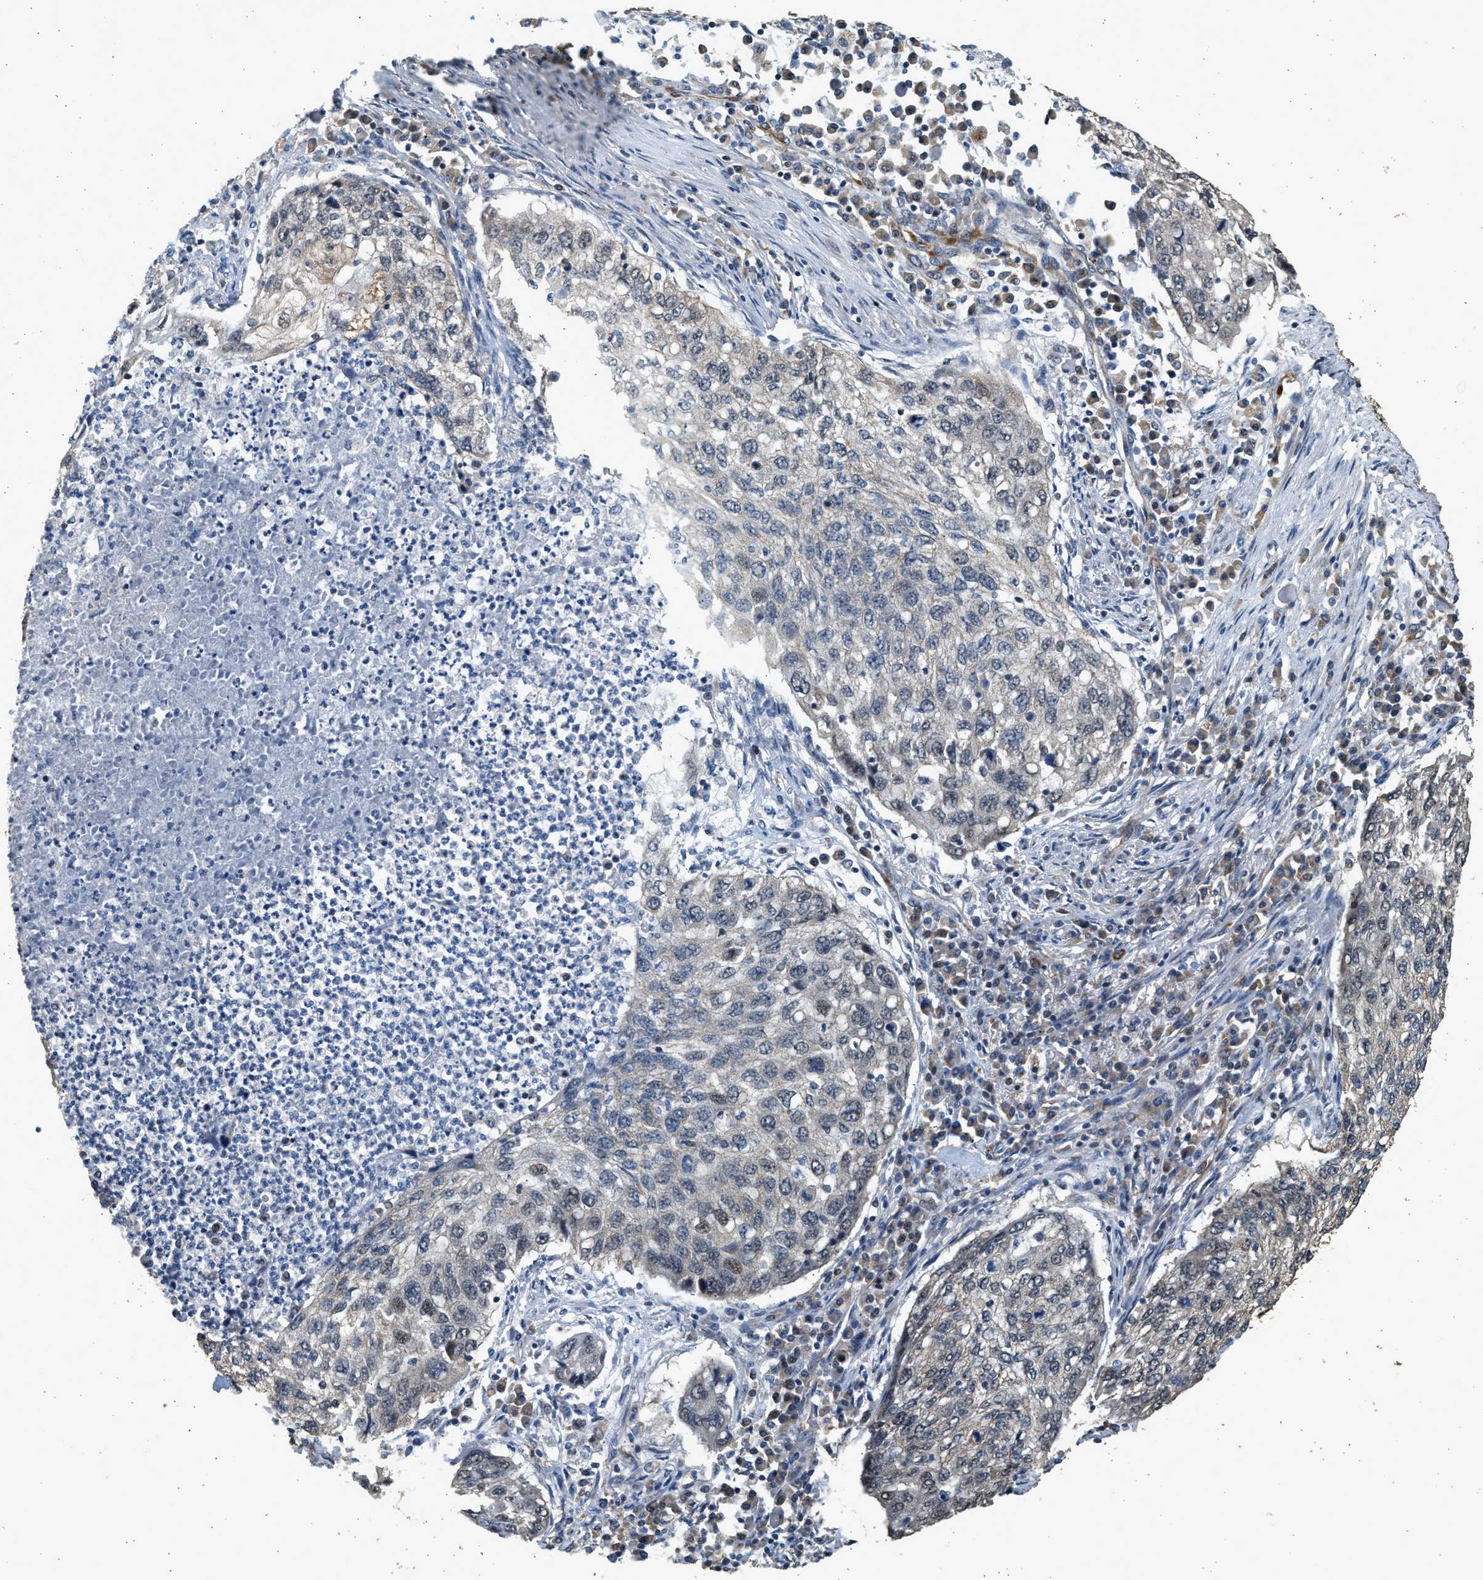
{"staining": {"intensity": "negative", "quantity": "none", "location": "none"}, "tissue": "lung cancer", "cell_type": "Tumor cells", "image_type": "cancer", "snomed": [{"axis": "morphology", "description": "Squamous cell carcinoma, NOS"}, {"axis": "topography", "description": "Lung"}], "caption": "This image is of lung cancer (squamous cell carcinoma) stained with IHC to label a protein in brown with the nuclei are counter-stained blue. There is no staining in tumor cells.", "gene": "PCLO", "patient": {"sex": "female", "age": 63}}